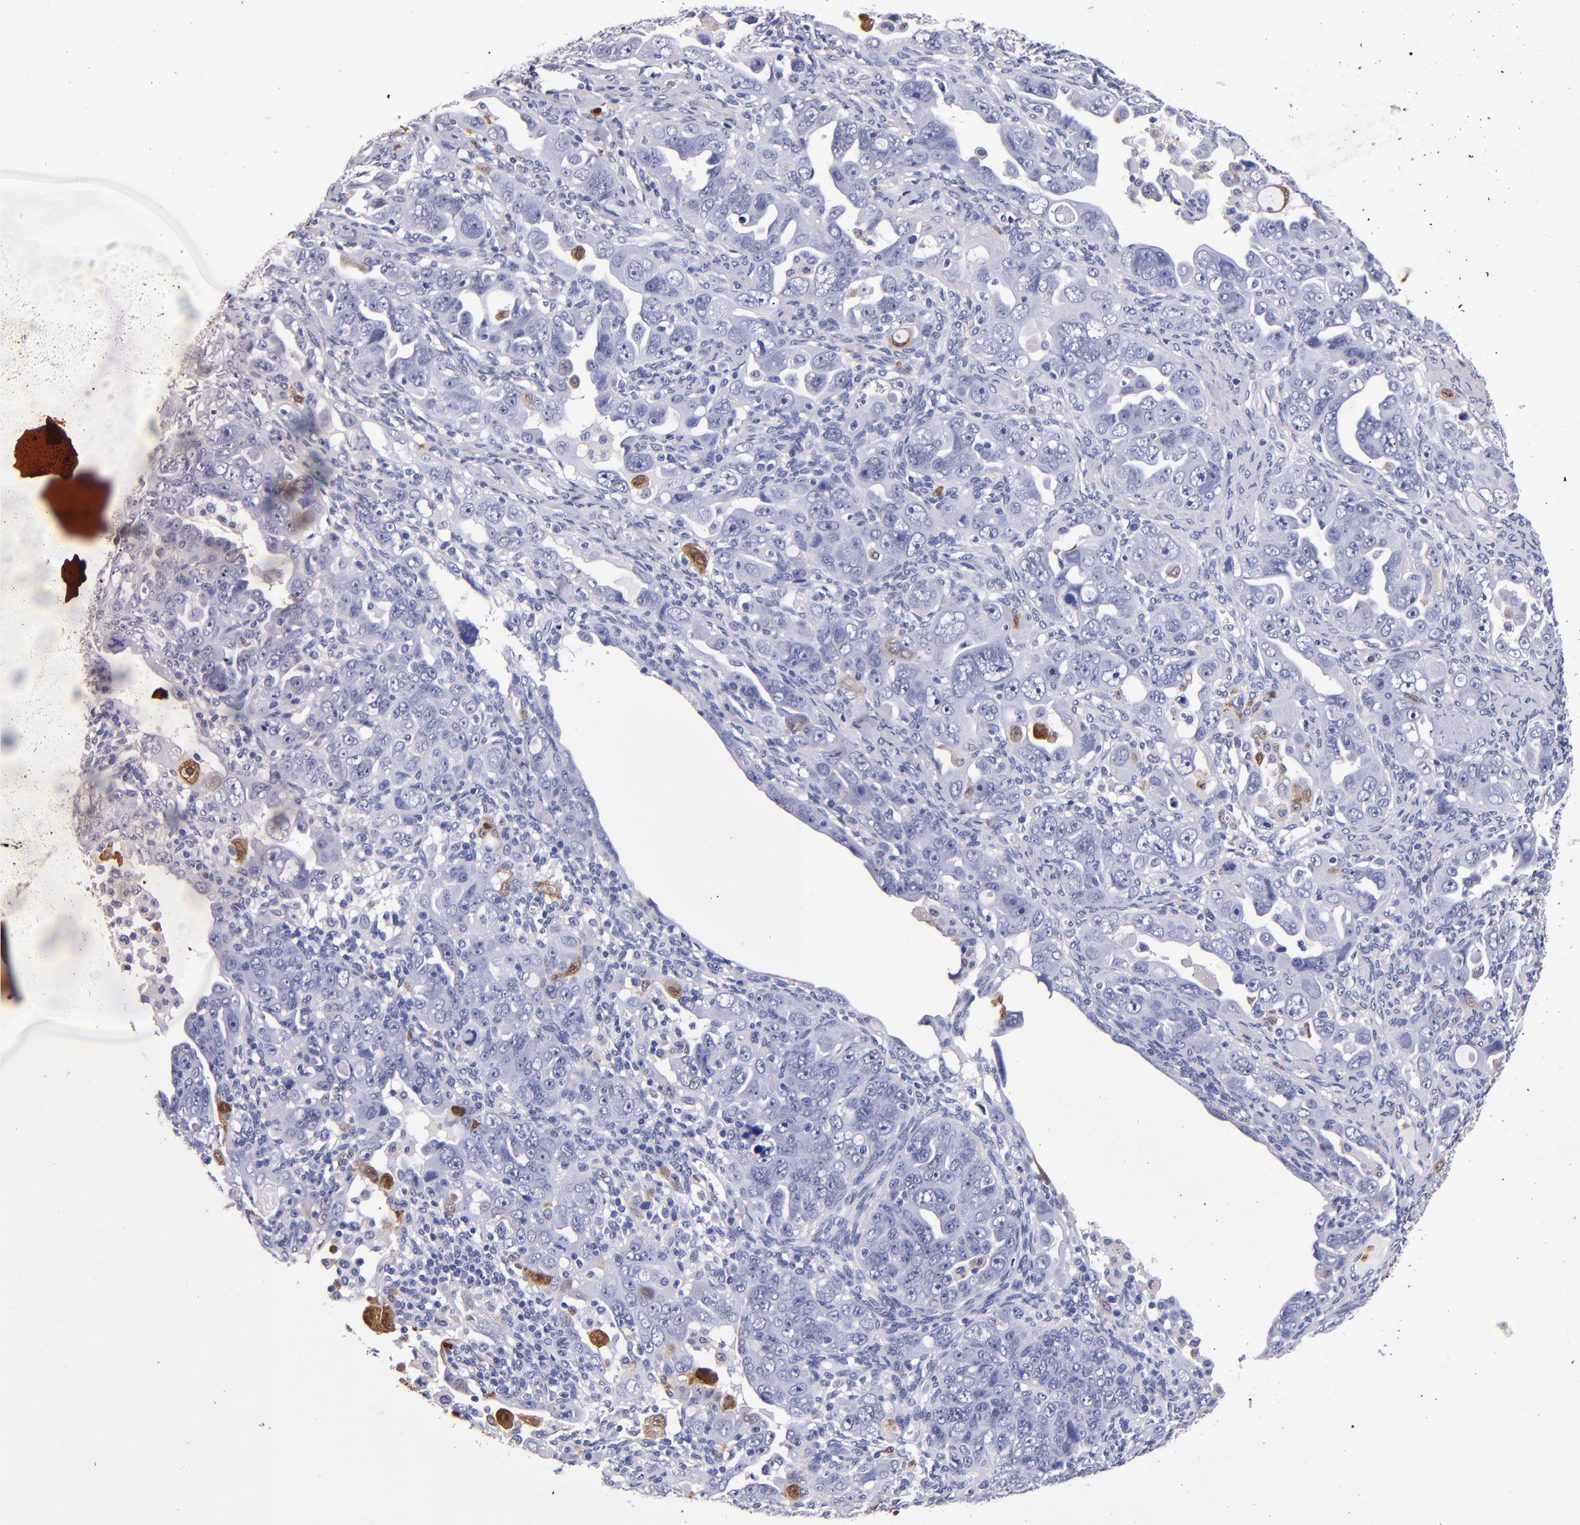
{"staining": {"intensity": "negative", "quantity": "none", "location": "none"}, "tissue": "ovarian cancer", "cell_type": "Tumor cells", "image_type": "cancer", "snomed": [{"axis": "morphology", "description": "Cystadenocarcinoma, serous, NOS"}, {"axis": "topography", "description": "Ovary"}], "caption": "An immunohistochemistry (IHC) photomicrograph of ovarian serous cystadenocarcinoma is shown. There is no staining in tumor cells of ovarian serous cystadenocarcinoma.", "gene": "S100A8", "patient": {"sex": "female", "age": 66}}